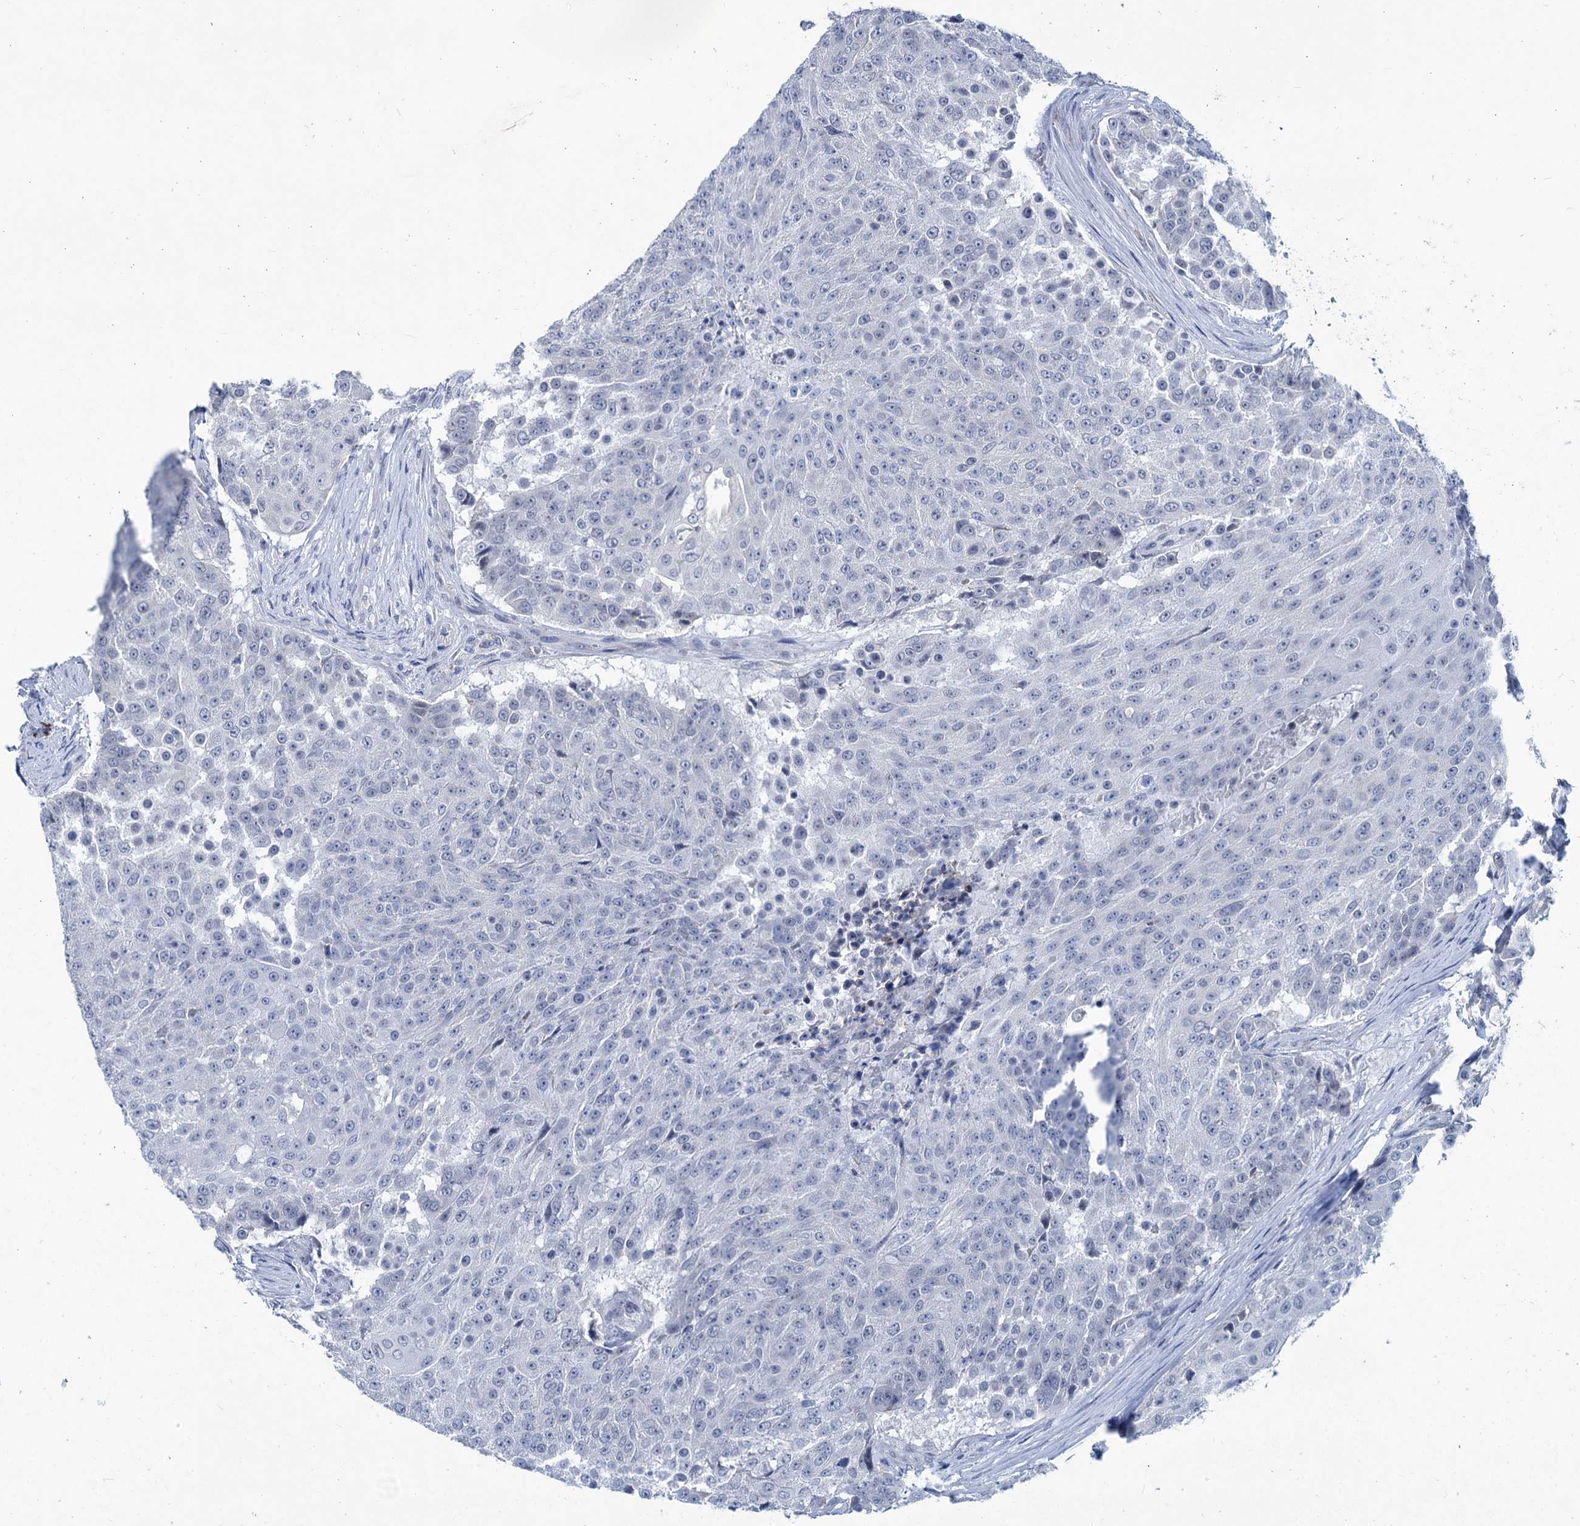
{"staining": {"intensity": "negative", "quantity": "none", "location": "none"}, "tissue": "urothelial cancer", "cell_type": "Tumor cells", "image_type": "cancer", "snomed": [{"axis": "morphology", "description": "Urothelial carcinoma, High grade"}, {"axis": "topography", "description": "Urinary bladder"}], "caption": "This is an IHC histopathology image of urothelial cancer. There is no staining in tumor cells.", "gene": "NEU3", "patient": {"sex": "female", "age": 63}}